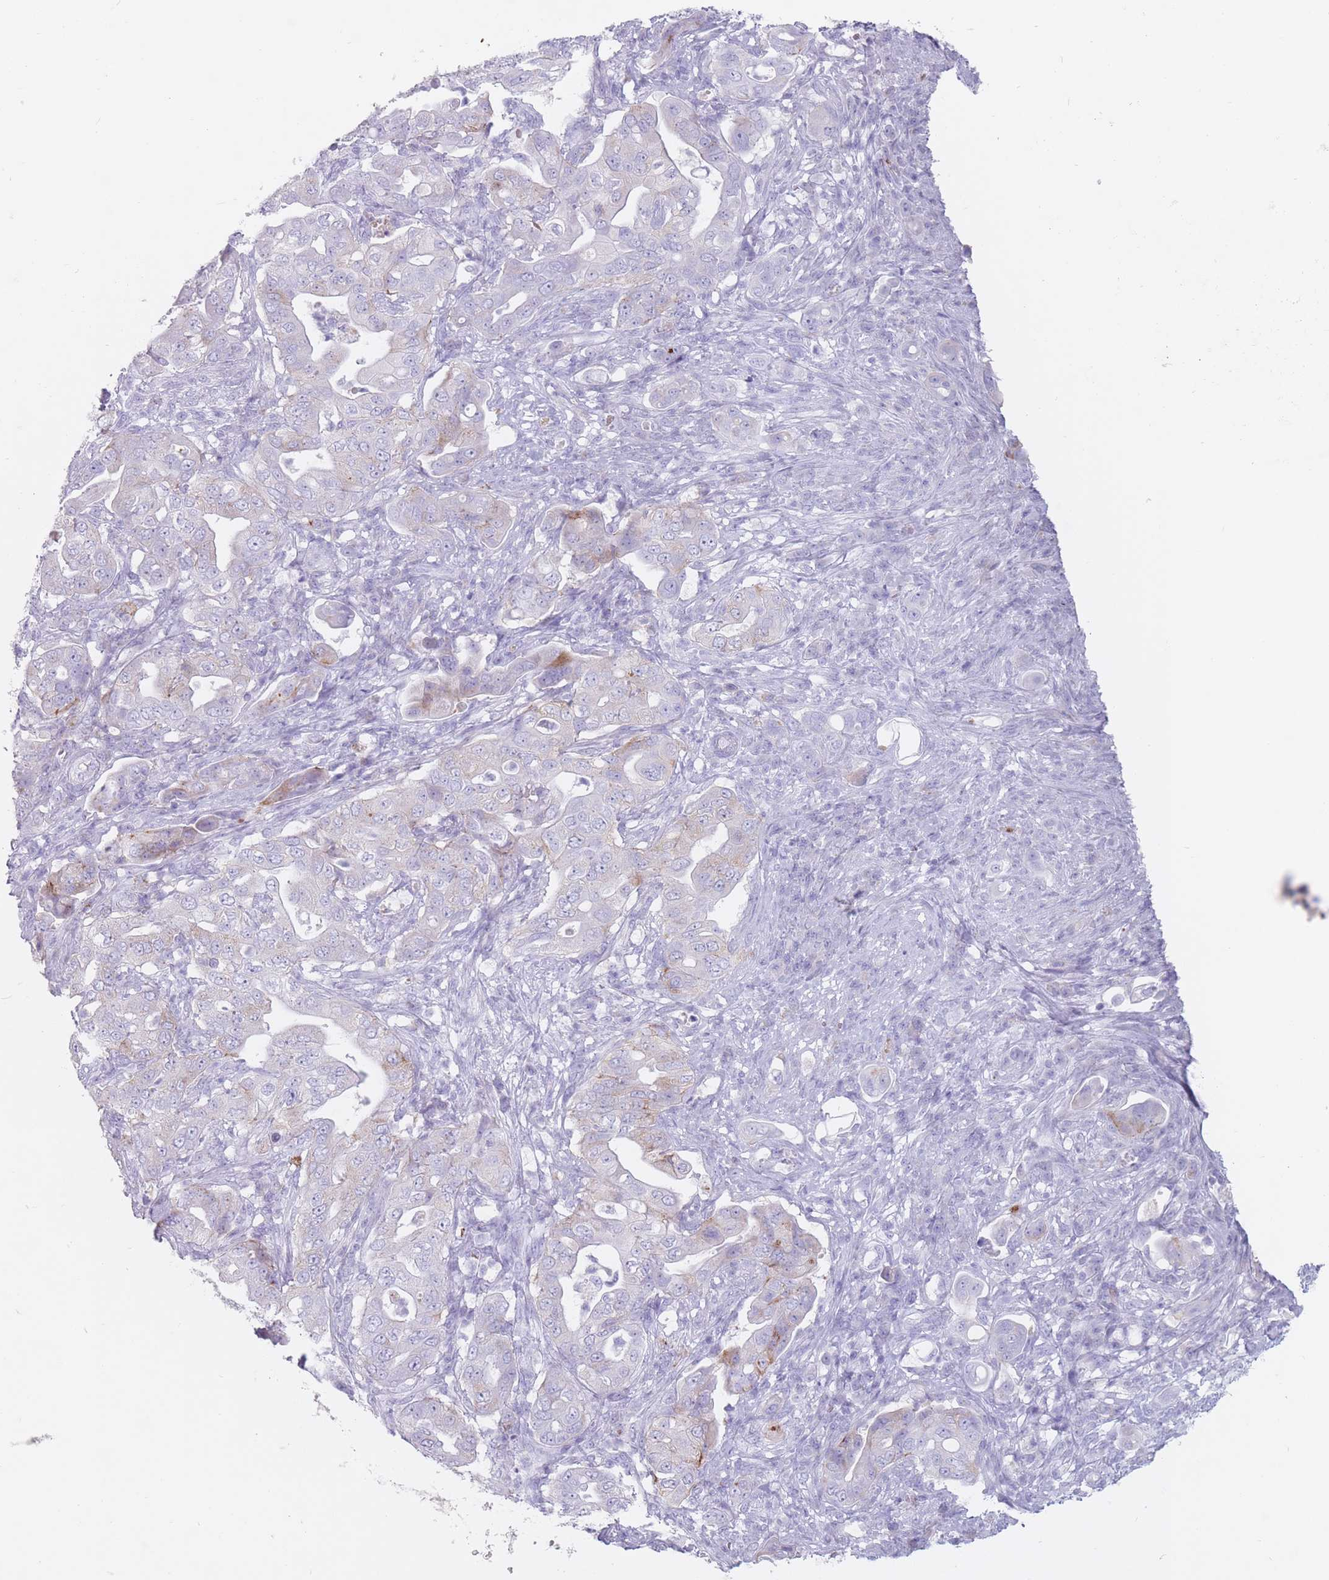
{"staining": {"intensity": "negative", "quantity": "none", "location": "none"}, "tissue": "pancreatic cancer", "cell_type": "Tumor cells", "image_type": "cancer", "snomed": [{"axis": "morphology", "description": "Normal tissue, NOS"}, {"axis": "morphology", "description": "Adenocarcinoma, NOS"}, {"axis": "topography", "description": "Lymph node"}, {"axis": "topography", "description": "Pancreas"}], "caption": "High power microscopy image of an IHC photomicrograph of pancreatic cancer, revealing no significant expression in tumor cells.", "gene": "ST3GAL5", "patient": {"sex": "female", "age": 67}}